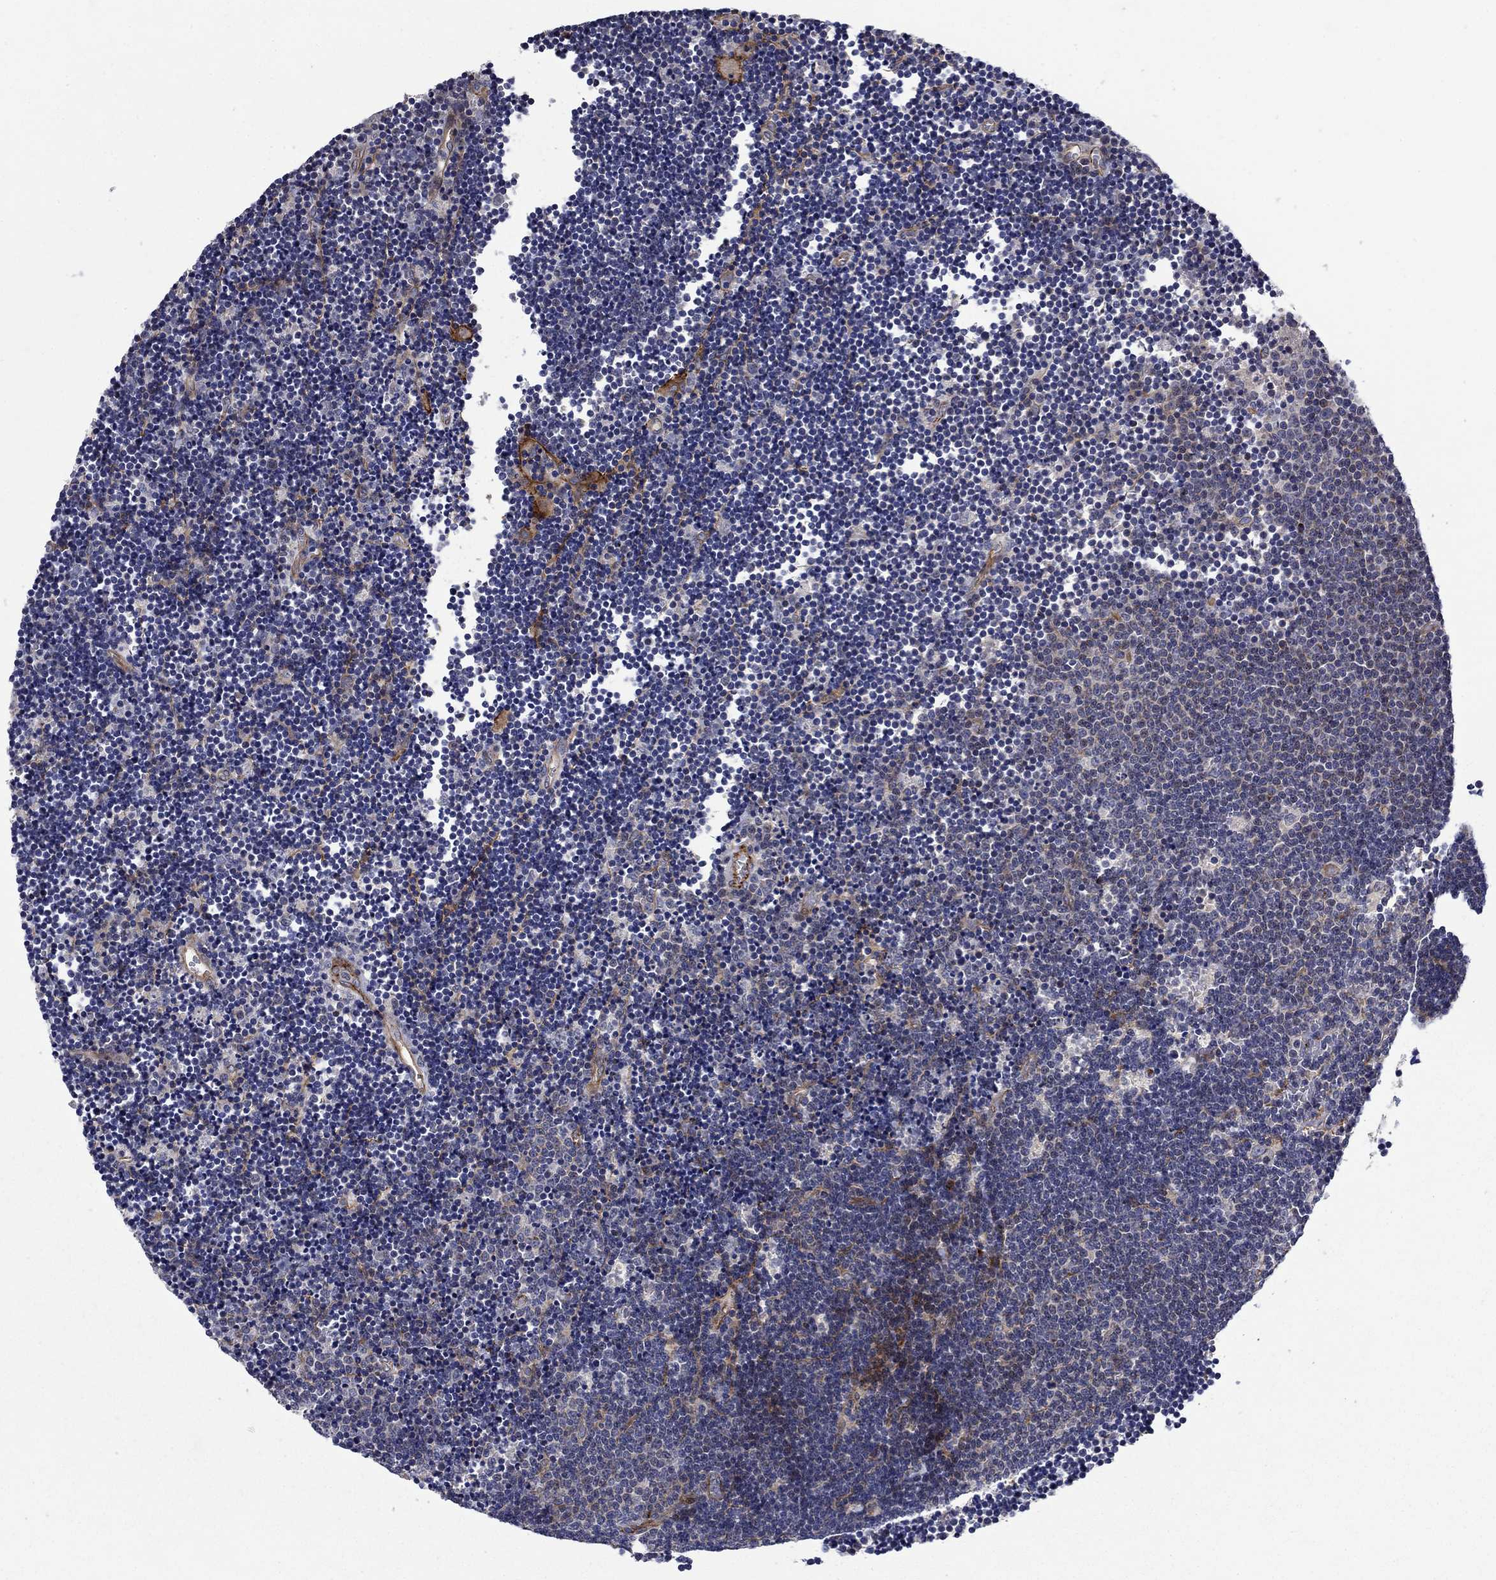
{"staining": {"intensity": "negative", "quantity": "none", "location": "none"}, "tissue": "lymphoma", "cell_type": "Tumor cells", "image_type": "cancer", "snomed": [{"axis": "morphology", "description": "Malignant lymphoma, non-Hodgkin's type, Low grade"}, {"axis": "topography", "description": "Brain"}], "caption": "IHC image of human lymphoma stained for a protein (brown), which demonstrates no staining in tumor cells.", "gene": "SLC7A1", "patient": {"sex": "female", "age": 66}}